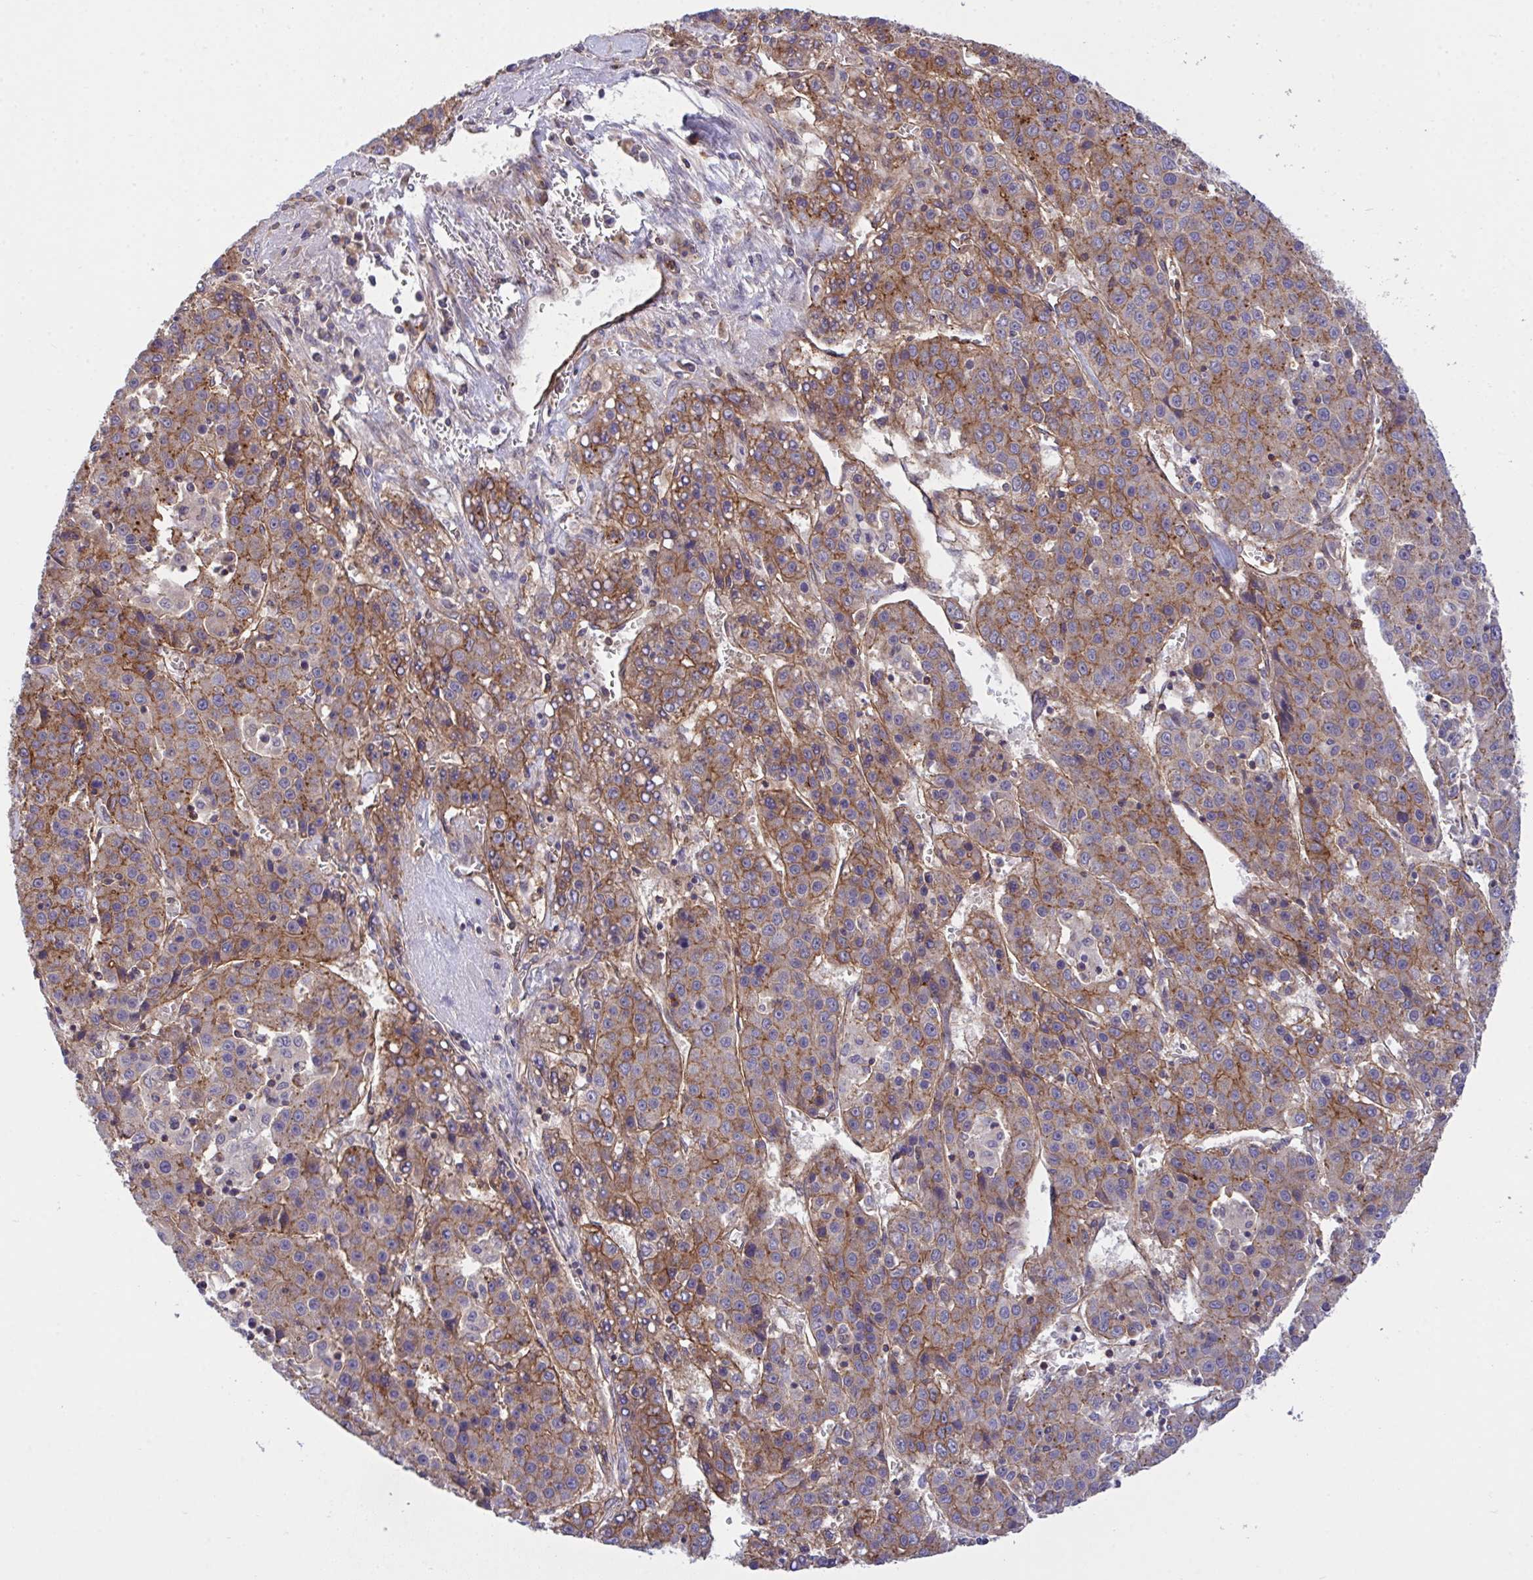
{"staining": {"intensity": "moderate", "quantity": ">75%", "location": "cytoplasmic/membranous"}, "tissue": "liver cancer", "cell_type": "Tumor cells", "image_type": "cancer", "snomed": [{"axis": "morphology", "description": "Carcinoma, Hepatocellular, NOS"}, {"axis": "topography", "description": "Liver"}], "caption": "Brown immunohistochemical staining in liver cancer displays moderate cytoplasmic/membranous positivity in about >75% of tumor cells.", "gene": "C4orf36", "patient": {"sex": "female", "age": 53}}